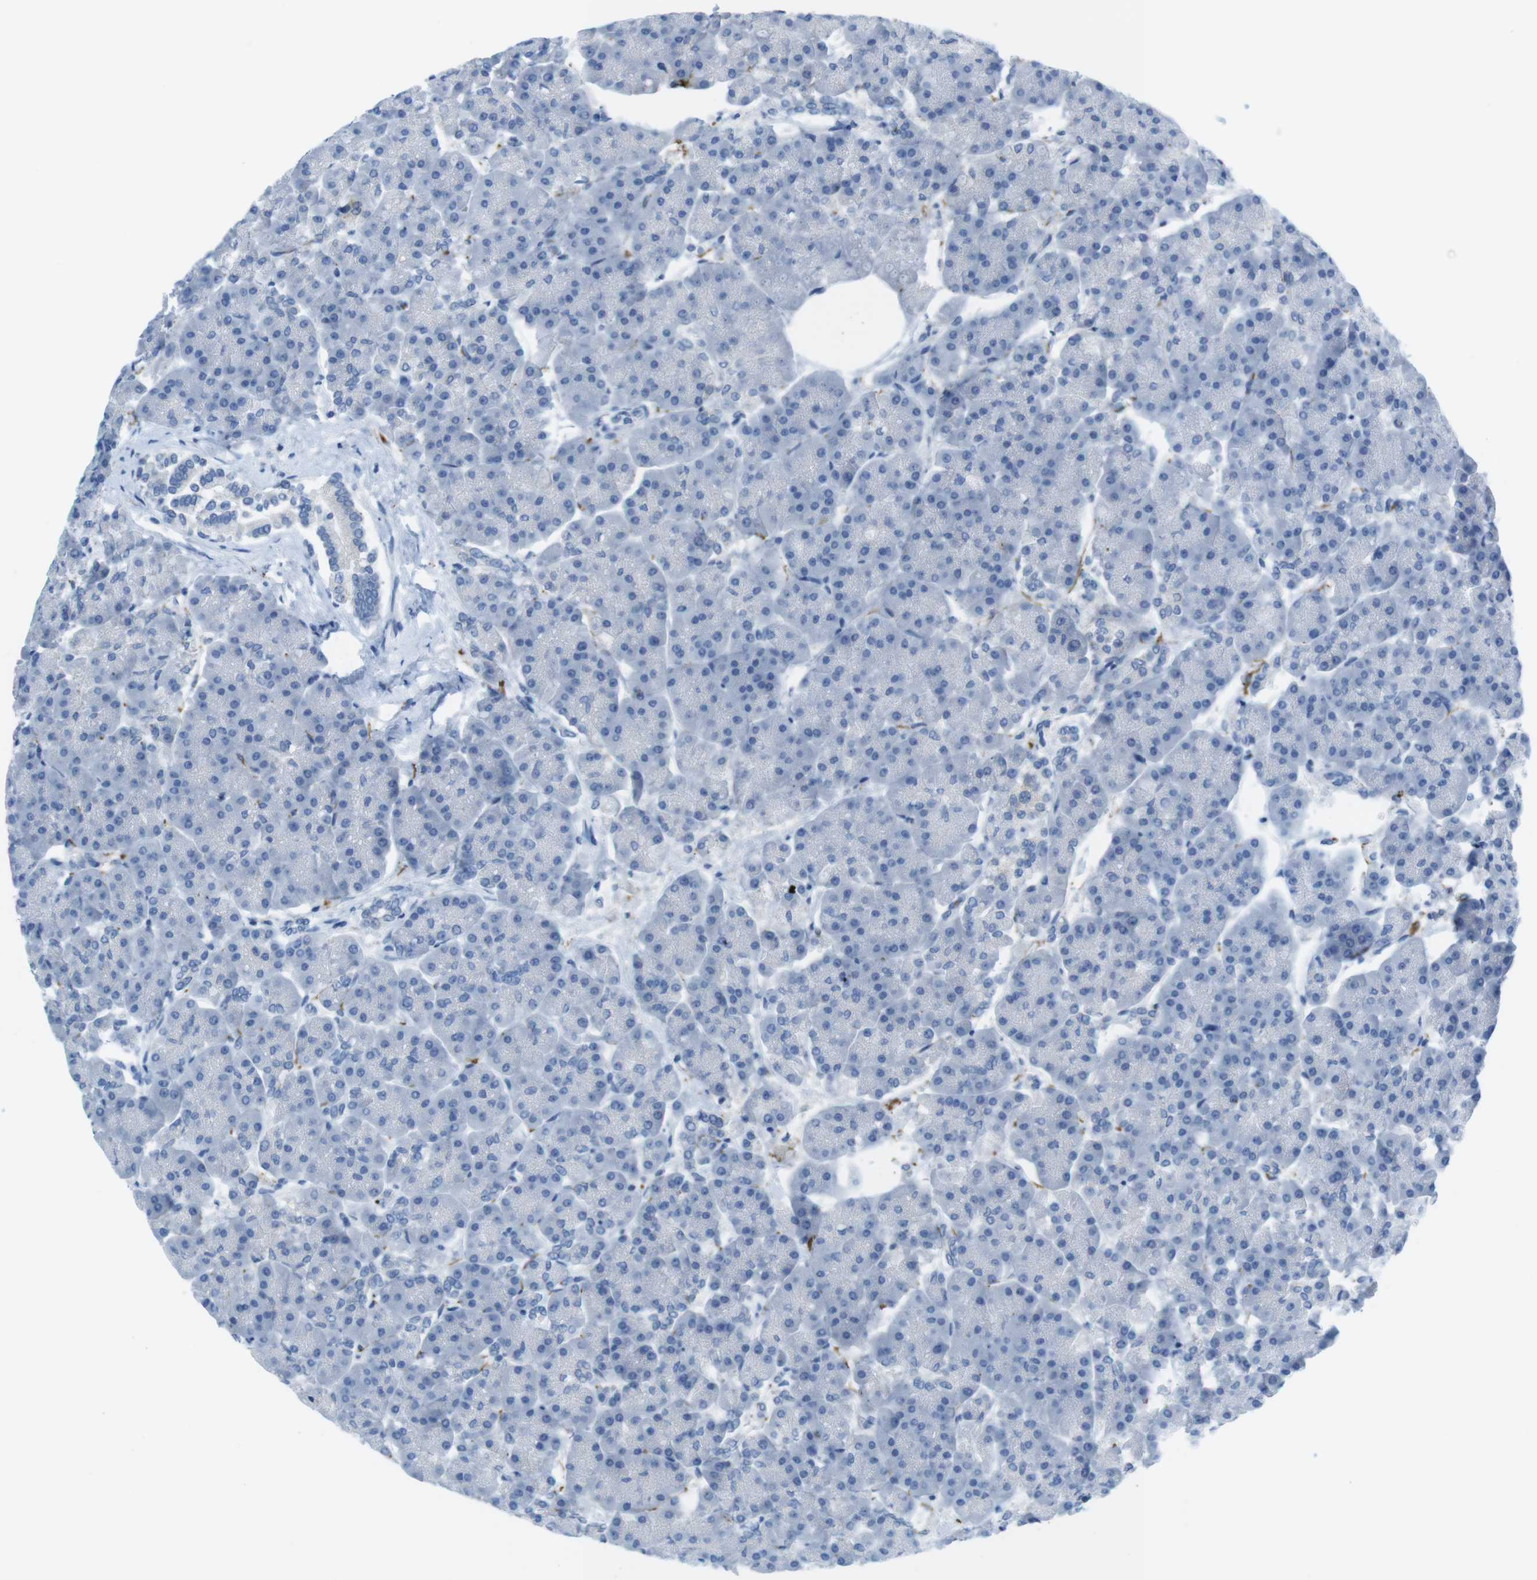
{"staining": {"intensity": "negative", "quantity": "none", "location": "none"}, "tissue": "pancreas", "cell_type": "Exocrine glandular cells", "image_type": "normal", "snomed": [{"axis": "morphology", "description": "Normal tissue, NOS"}, {"axis": "topography", "description": "Pancreas"}], "caption": "A high-resolution micrograph shows immunohistochemistry staining of unremarkable pancreas, which displays no significant positivity in exocrine glandular cells.", "gene": "GAP43", "patient": {"sex": "female", "age": 70}}